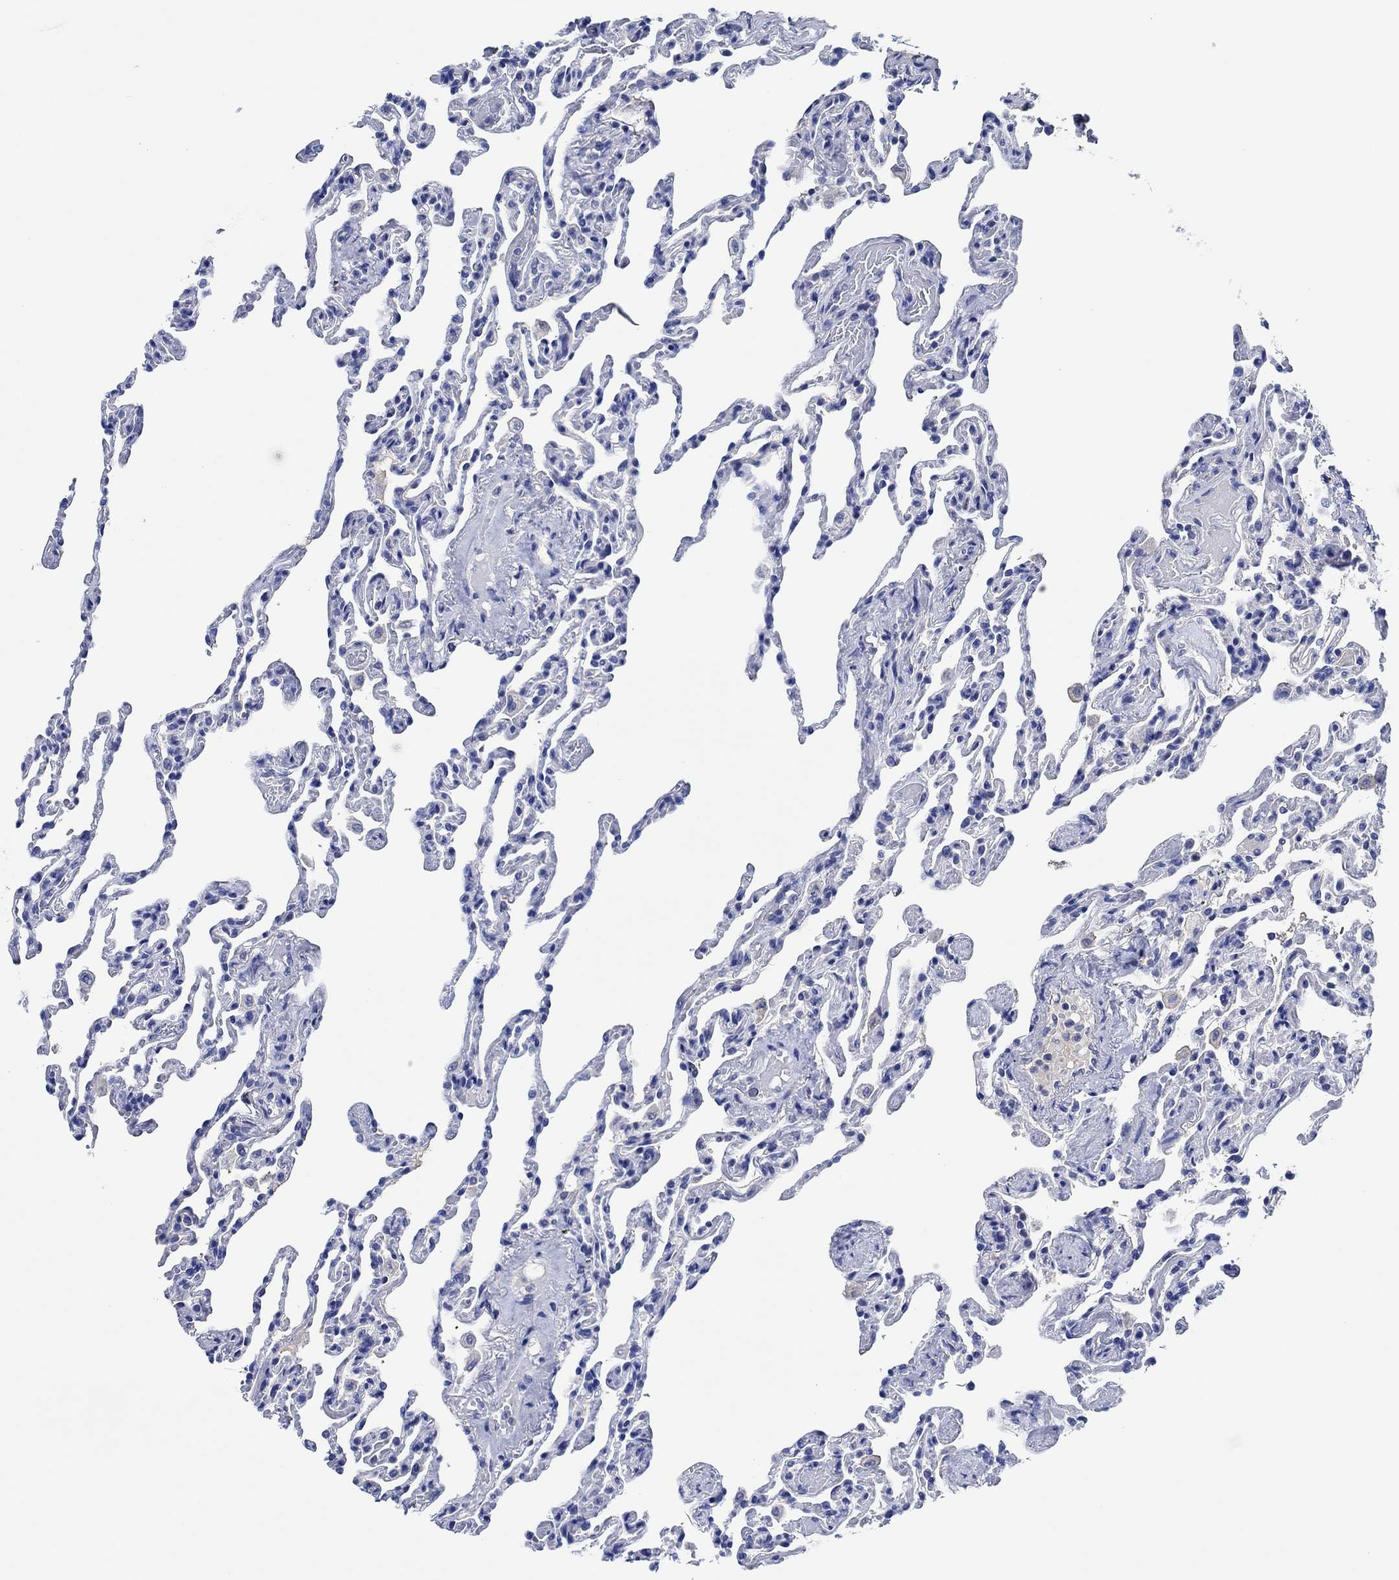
{"staining": {"intensity": "negative", "quantity": "none", "location": "none"}, "tissue": "lung", "cell_type": "Alveolar cells", "image_type": "normal", "snomed": [{"axis": "morphology", "description": "Normal tissue, NOS"}, {"axis": "topography", "description": "Lung"}], "caption": "A high-resolution micrograph shows IHC staining of benign lung, which shows no significant expression in alveolar cells. The staining was performed using DAB to visualize the protein expression in brown, while the nuclei were stained in blue with hematoxylin (Magnification: 20x).", "gene": "CPNE6", "patient": {"sex": "female", "age": 43}}